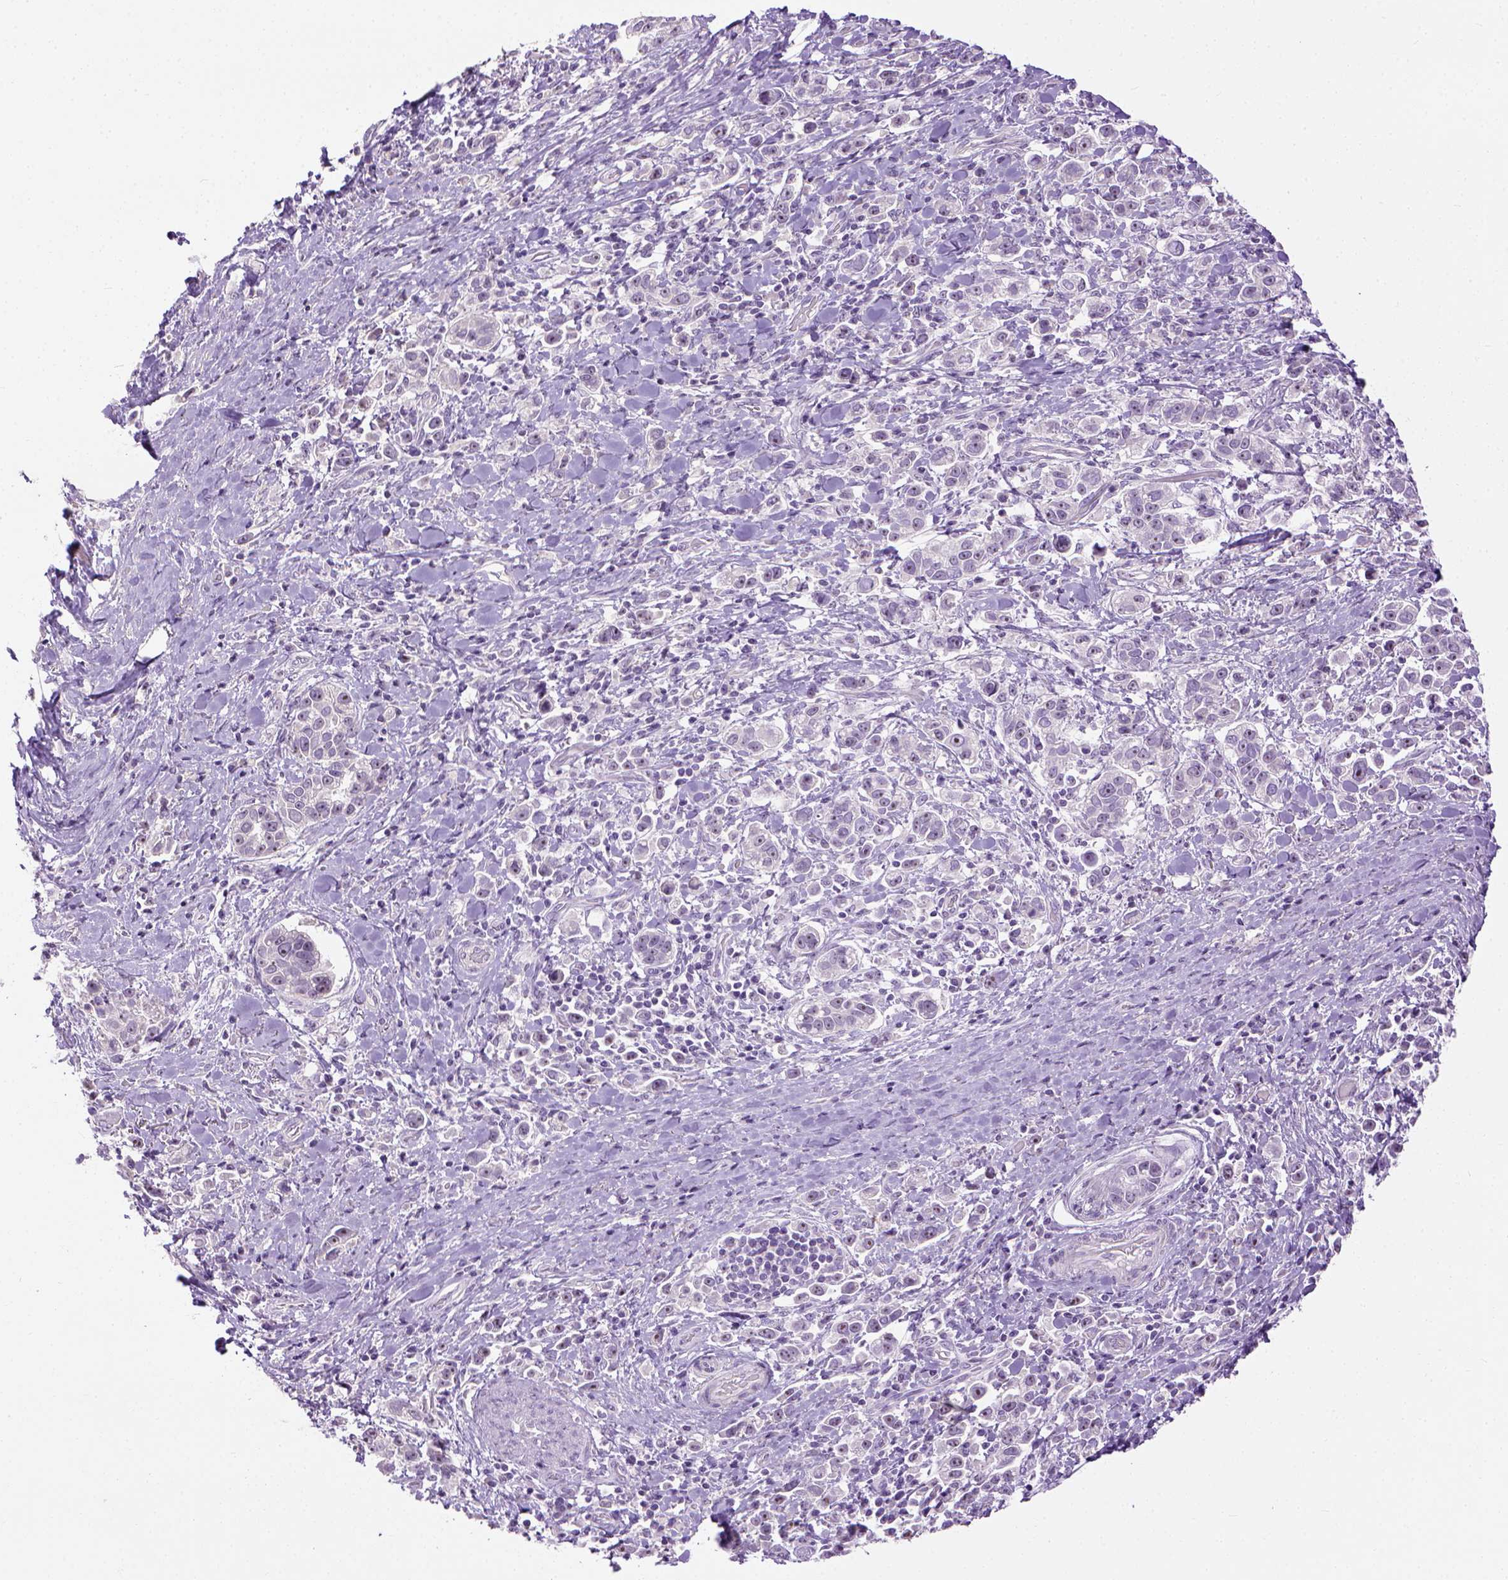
{"staining": {"intensity": "weak", "quantity": "25%-75%", "location": "nuclear"}, "tissue": "stomach cancer", "cell_type": "Tumor cells", "image_type": "cancer", "snomed": [{"axis": "morphology", "description": "Adenocarcinoma, NOS"}, {"axis": "topography", "description": "Stomach"}], "caption": "Immunohistochemical staining of adenocarcinoma (stomach) reveals weak nuclear protein expression in about 25%-75% of tumor cells.", "gene": "UTP4", "patient": {"sex": "male", "age": 93}}